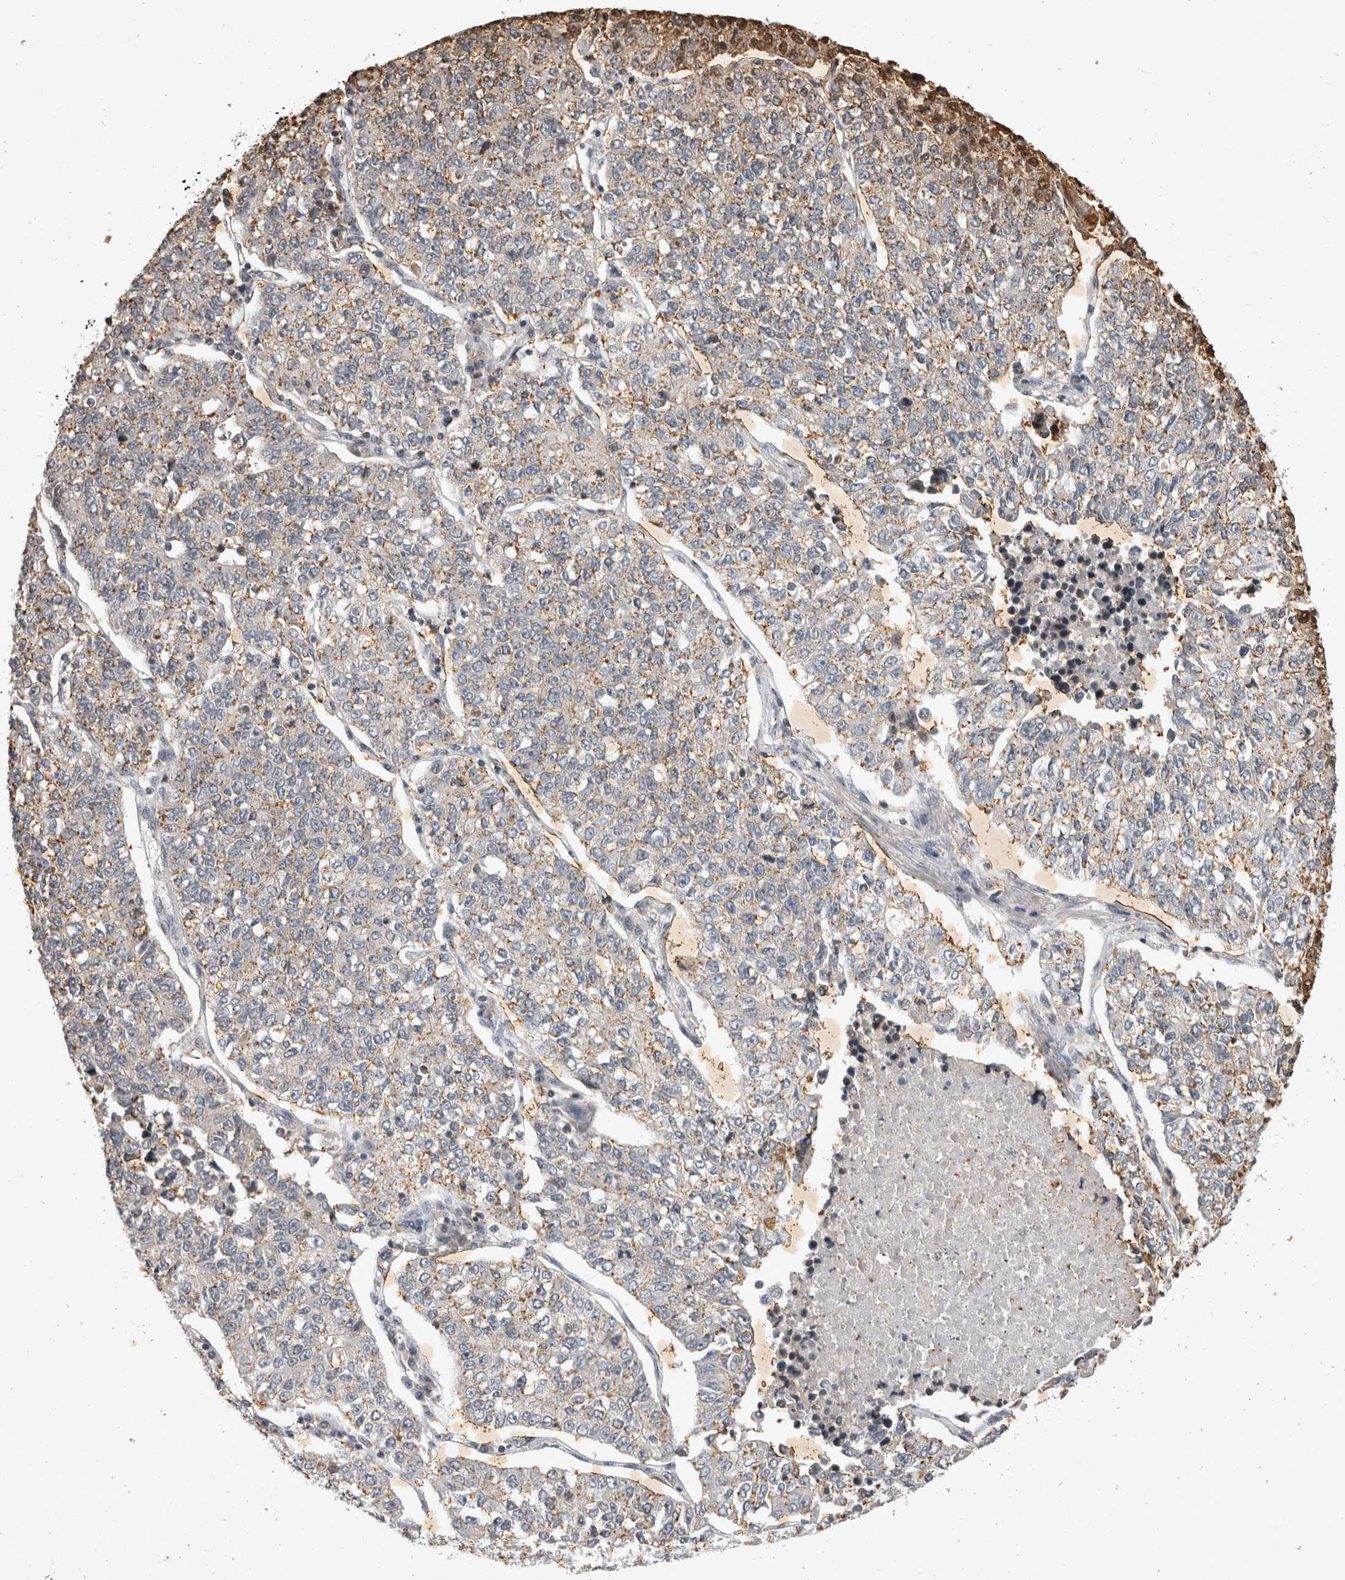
{"staining": {"intensity": "weak", "quantity": "25%-75%", "location": "cytoplasmic/membranous"}, "tissue": "lung cancer", "cell_type": "Tumor cells", "image_type": "cancer", "snomed": [{"axis": "morphology", "description": "Adenocarcinoma, NOS"}, {"axis": "topography", "description": "Lung"}], "caption": "This micrograph reveals immunohistochemistry staining of lung cancer, with low weak cytoplasmic/membranous positivity in approximately 25%-75% of tumor cells.", "gene": "HRK", "patient": {"sex": "male", "age": 49}}